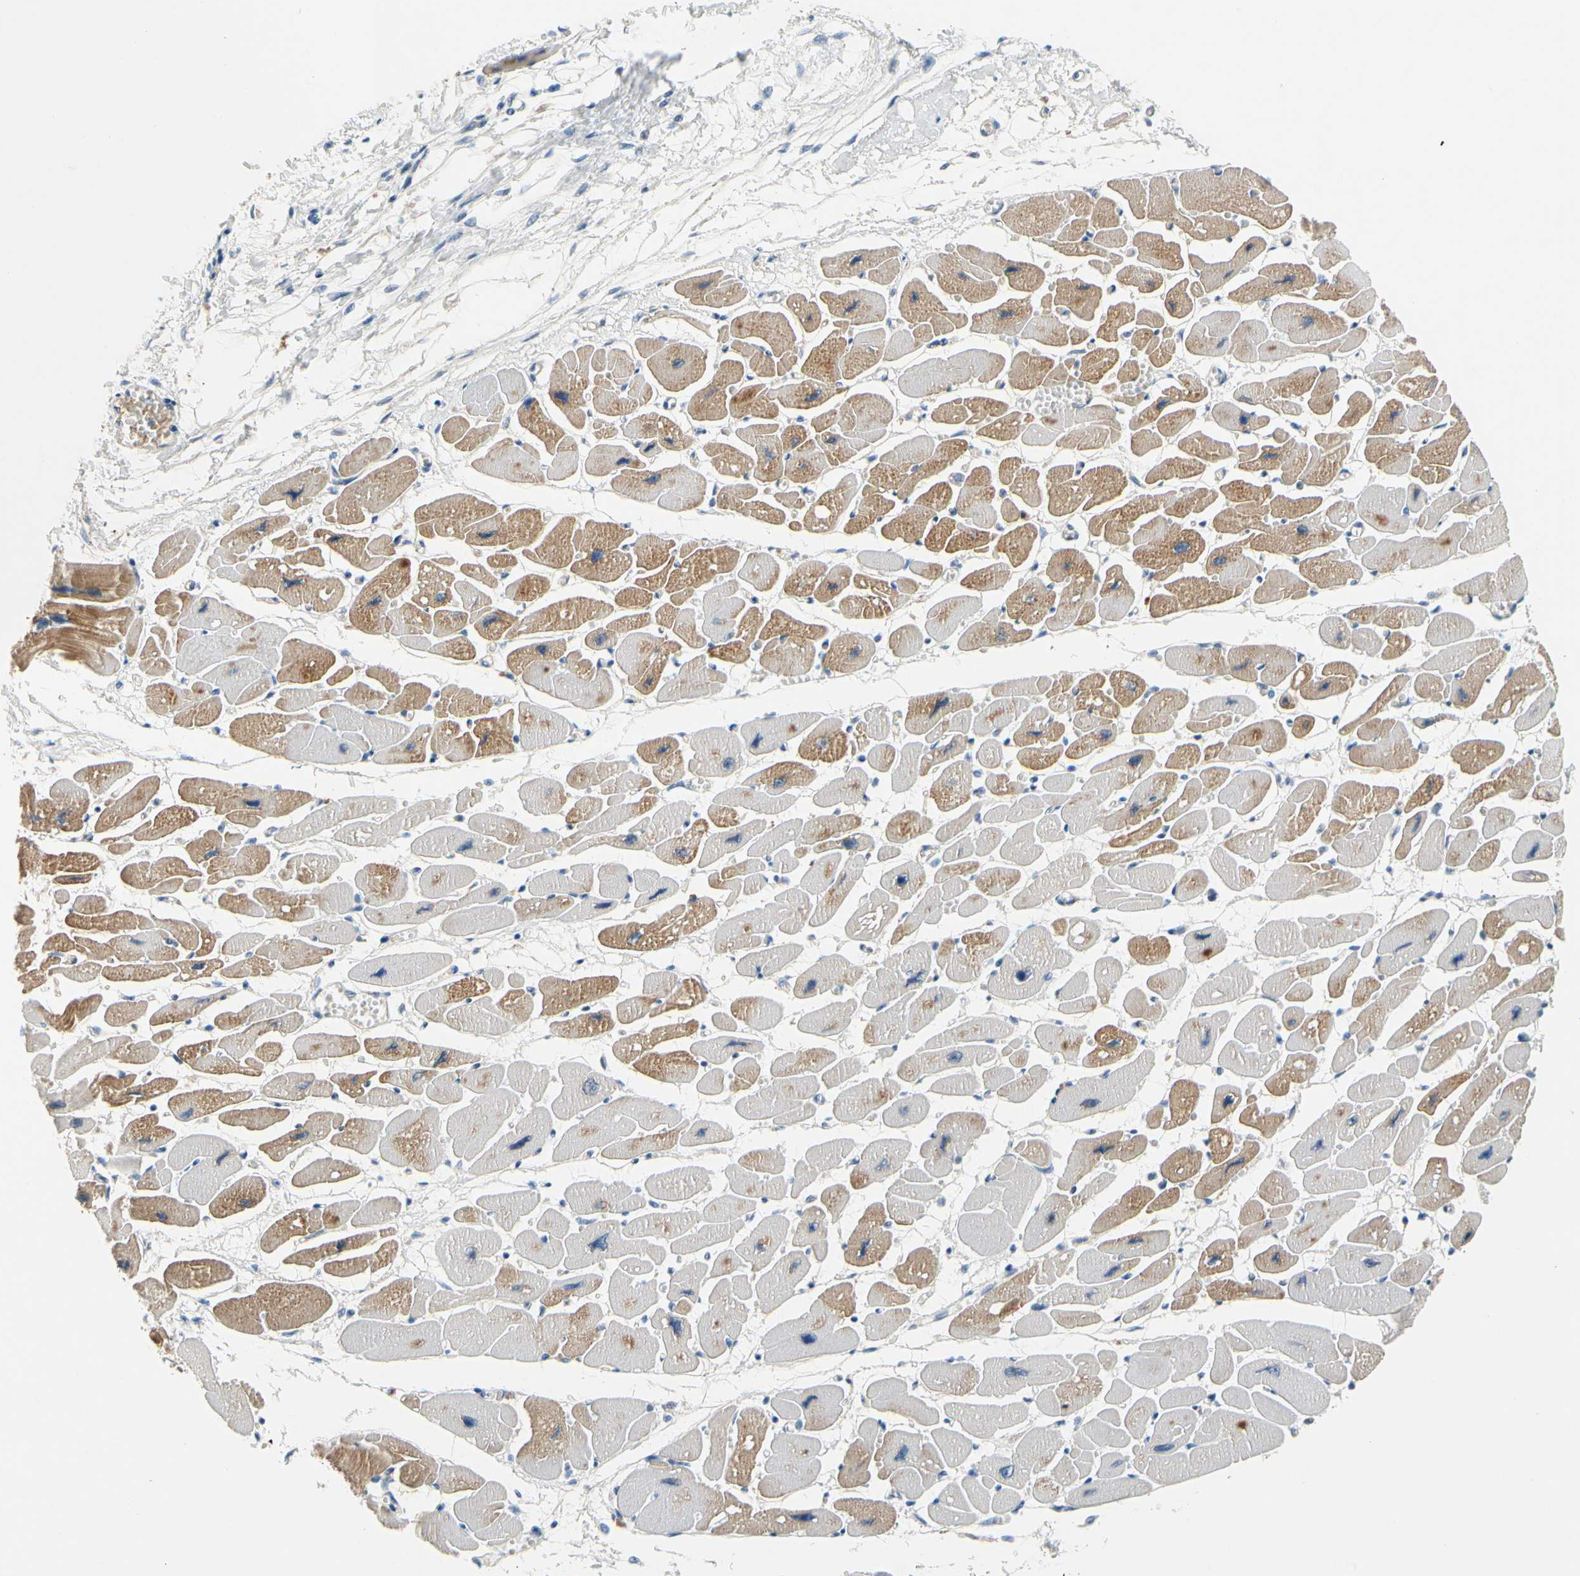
{"staining": {"intensity": "moderate", "quantity": "25%-75%", "location": "cytoplasmic/membranous"}, "tissue": "heart muscle", "cell_type": "Cardiomyocytes", "image_type": "normal", "snomed": [{"axis": "morphology", "description": "Normal tissue, NOS"}, {"axis": "topography", "description": "Heart"}], "caption": "This micrograph demonstrates benign heart muscle stained with immunohistochemistry (IHC) to label a protein in brown. The cytoplasmic/membranous of cardiomyocytes show moderate positivity for the protein. Nuclei are counter-stained blue.", "gene": "CNDP1", "patient": {"sex": "female", "age": 54}}